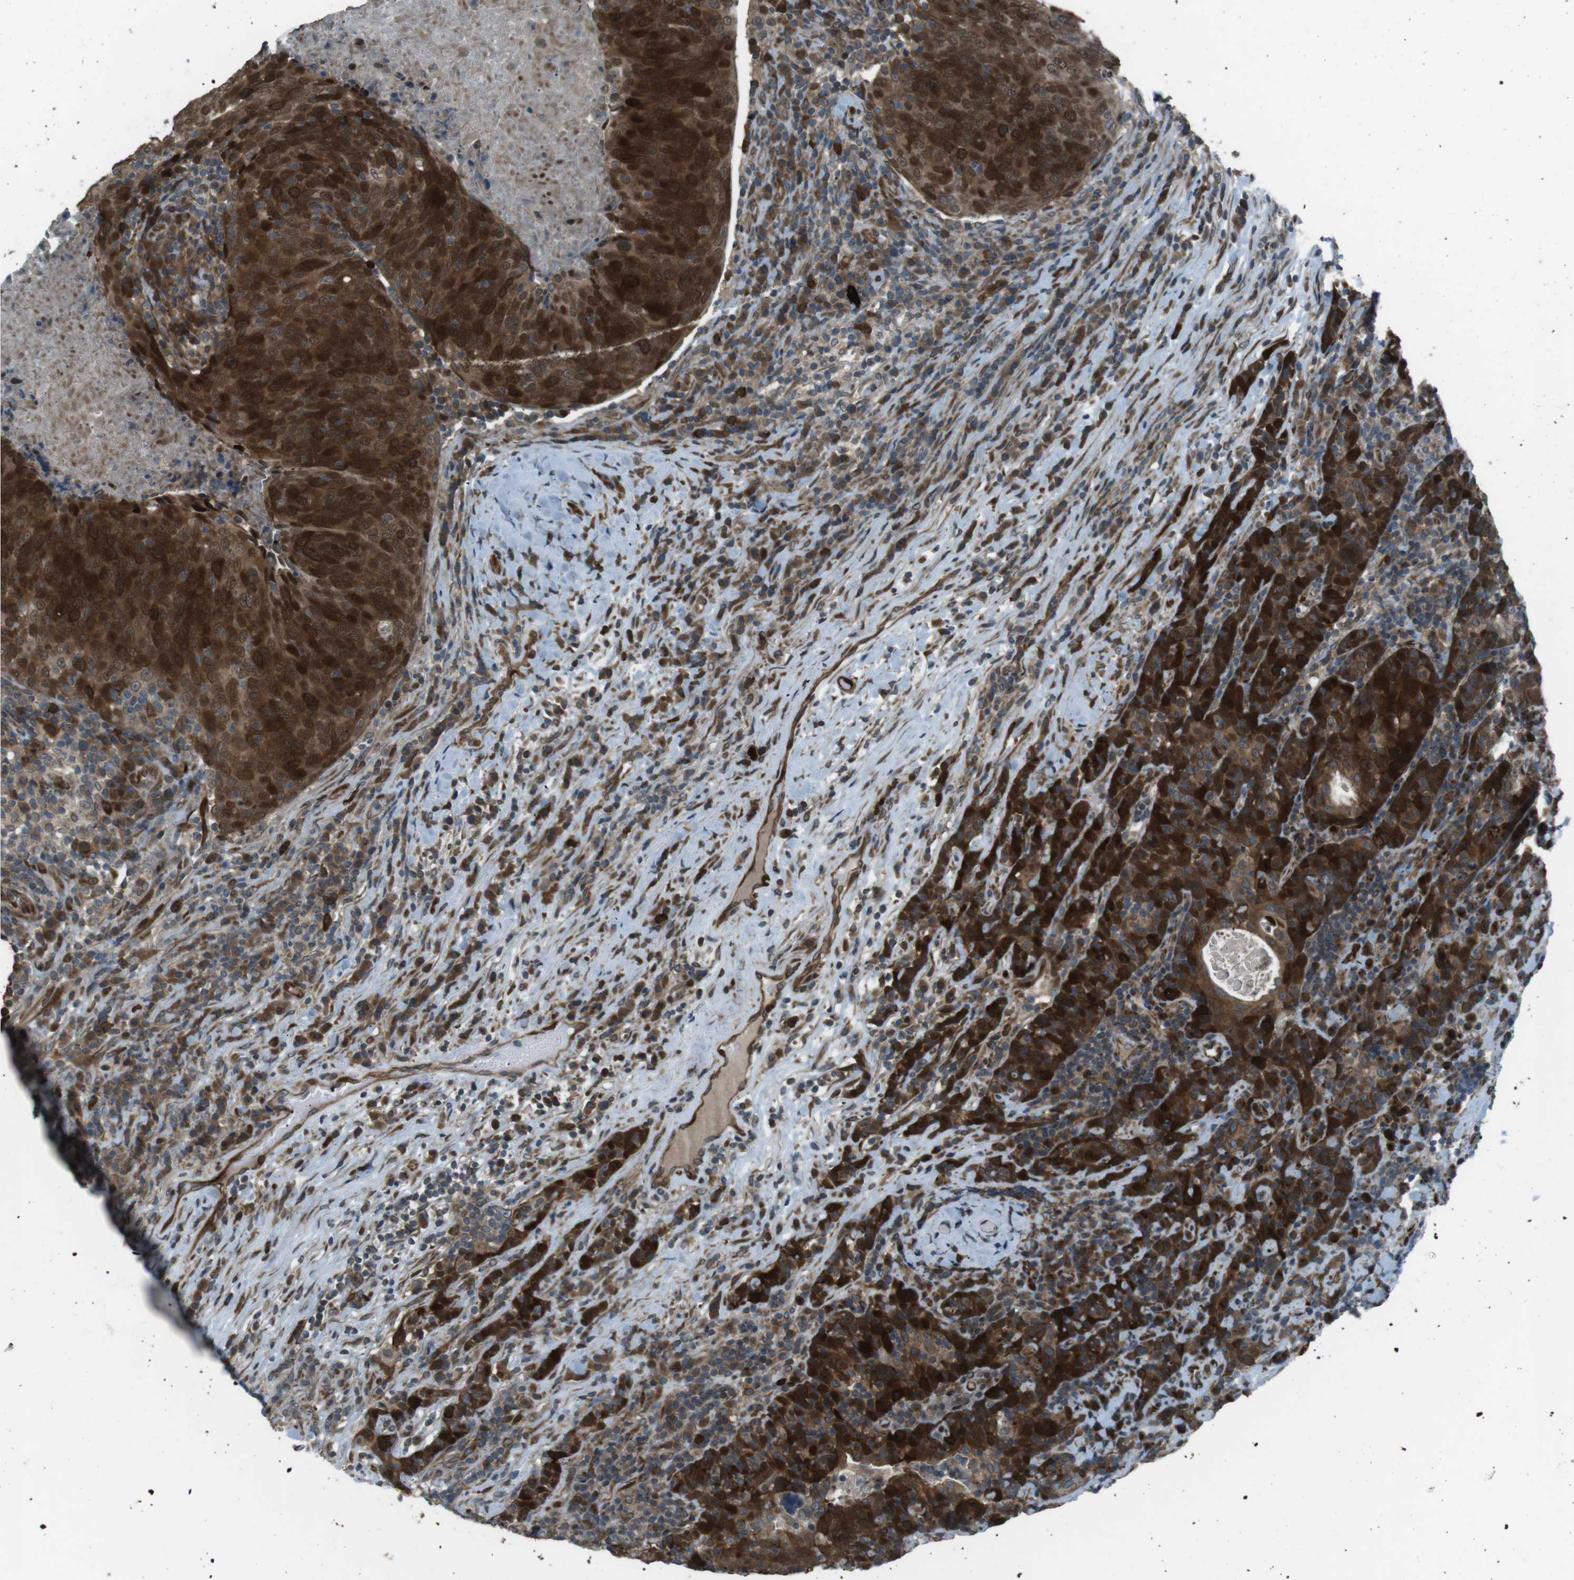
{"staining": {"intensity": "strong", "quantity": ">75%", "location": "cytoplasmic/membranous,nuclear"}, "tissue": "head and neck cancer", "cell_type": "Tumor cells", "image_type": "cancer", "snomed": [{"axis": "morphology", "description": "Squamous cell carcinoma, NOS"}, {"axis": "morphology", "description": "Squamous cell carcinoma, metastatic, NOS"}, {"axis": "topography", "description": "Lymph node"}, {"axis": "topography", "description": "Head-Neck"}], "caption": "Metastatic squamous cell carcinoma (head and neck) stained with a brown dye reveals strong cytoplasmic/membranous and nuclear positive positivity in approximately >75% of tumor cells.", "gene": "ZNF330", "patient": {"sex": "male", "age": 62}}